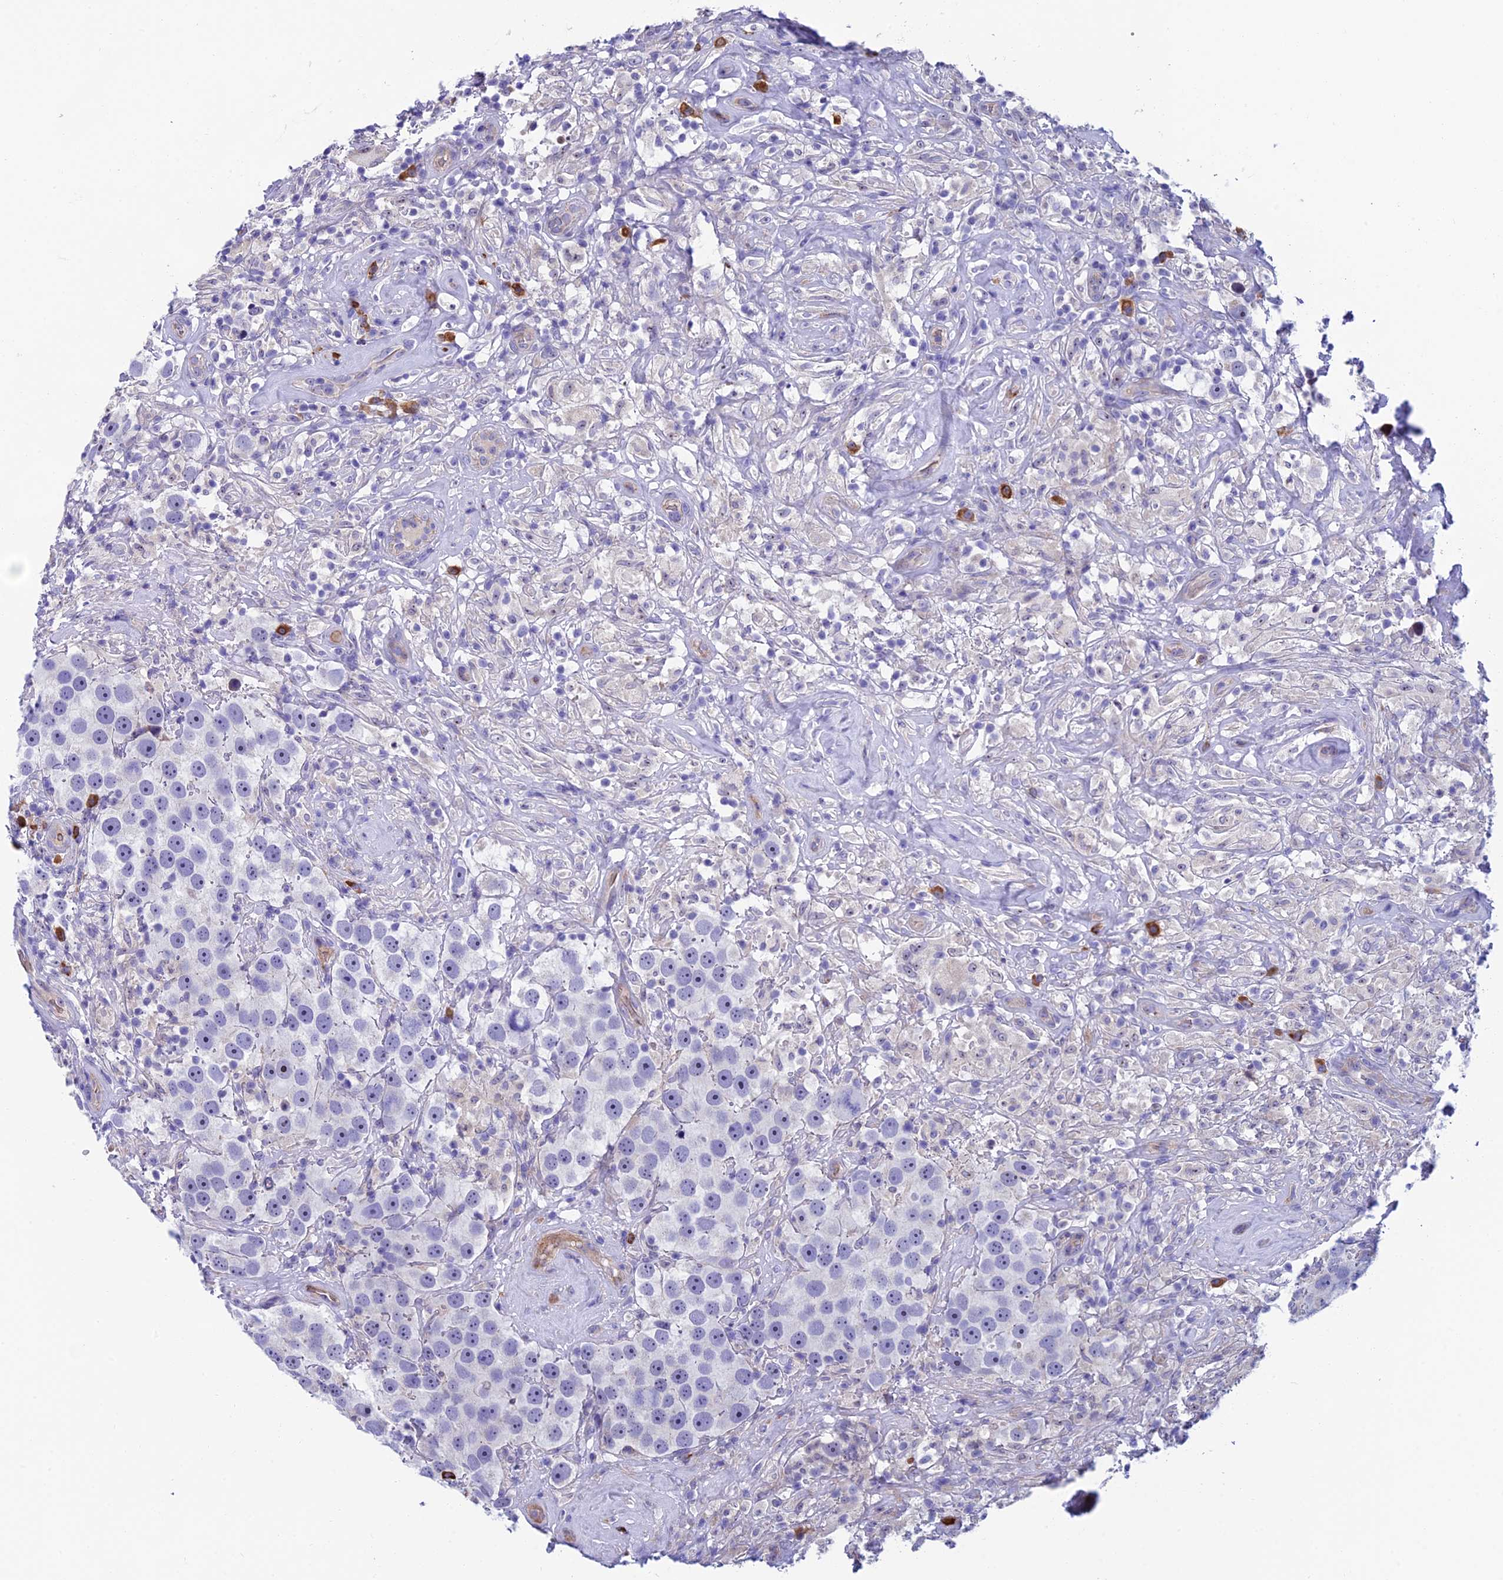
{"staining": {"intensity": "negative", "quantity": "none", "location": "none"}, "tissue": "testis cancer", "cell_type": "Tumor cells", "image_type": "cancer", "snomed": [{"axis": "morphology", "description": "Seminoma, NOS"}, {"axis": "topography", "description": "Testis"}], "caption": "Tumor cells are negative for protein expression in human testis seminoma. (Brightfield microscopy of DAB (3,3'-diaminobenzidine) immunohistochemistry (IHC) at high magnification).", "gene": "MACIR", "patient": {"sex": "male", "age": 49}}